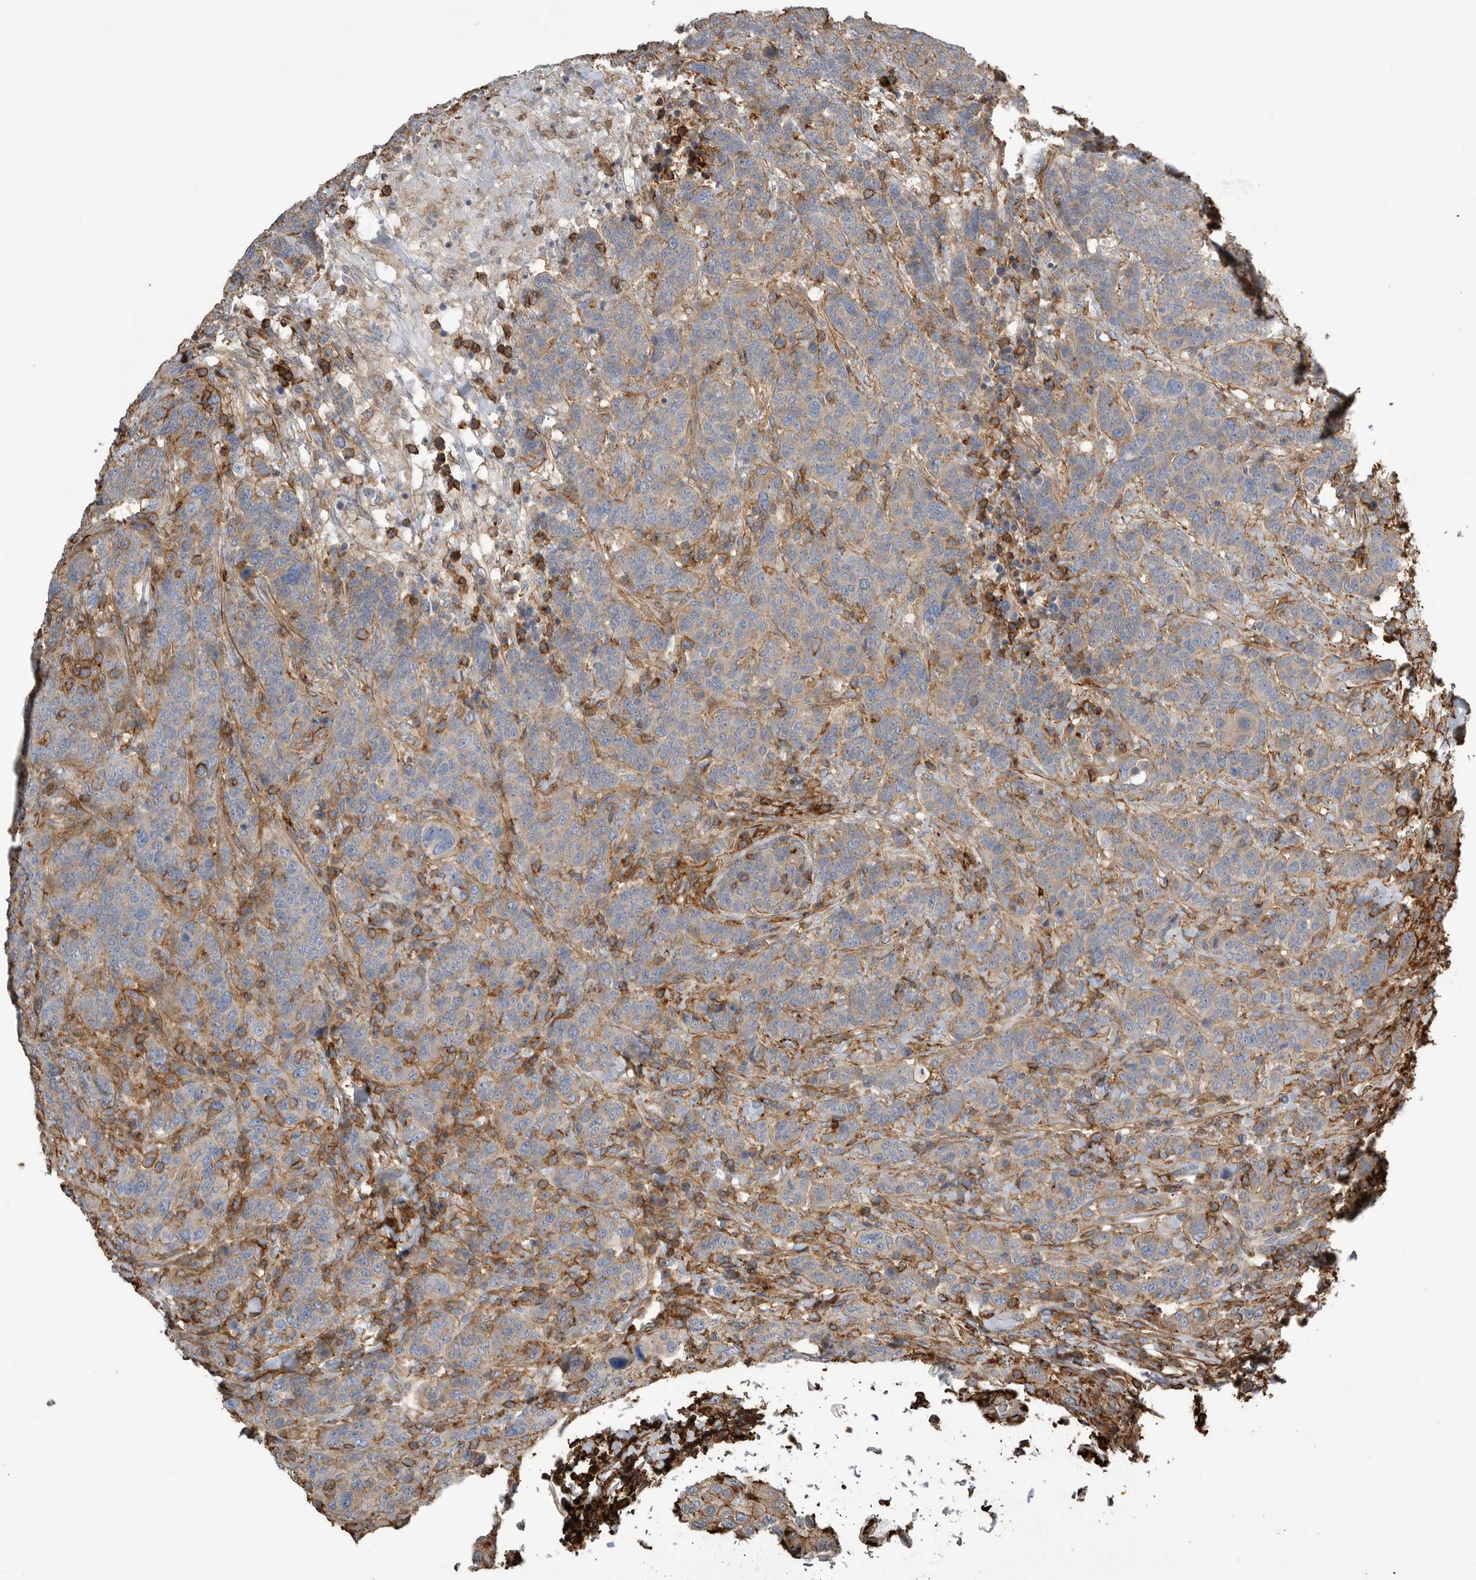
{"staining": {"intensity": "weak", "quantity": "<25%", "location": "cytoplasmic/membranous"}, "tissue": "breast cancer", "cell_type": "Tumor cells", "image_type": "cancer", "snomed": [{"axis": "morphology", "description": "Duct carcinoma"}, {"axis": "topography", "description": "Breast"}], "caption": "Tumor cells are negative for protein expression in human invasive ductal carcinoma (breast).", "gene": "GPER1", "patient": {"sex": "female", "age": 37}}